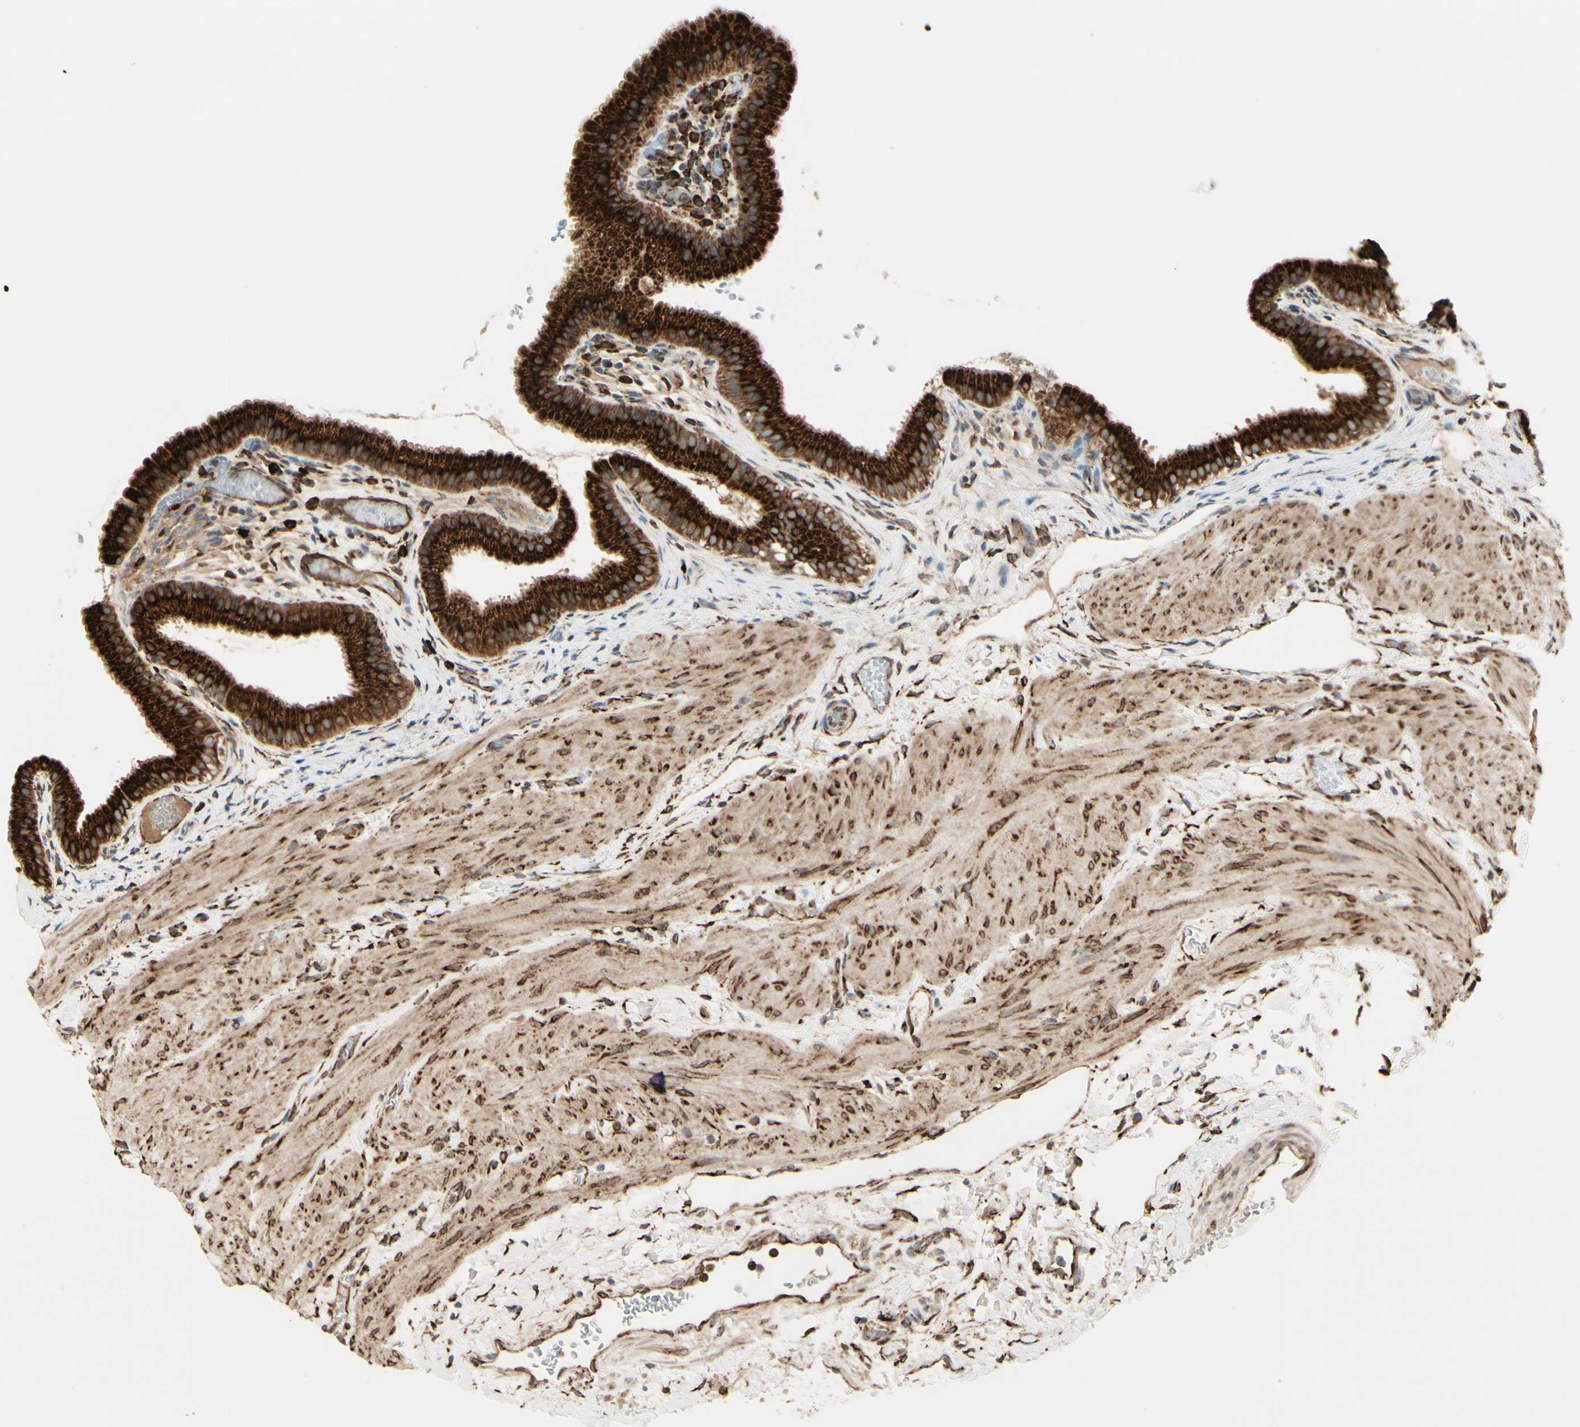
{"staining": {"intensity": "strong", "quantity": ">75%", "location": "cytoplasmic/membranous"}, "tissue": "gallbladder", "cell_type": "Glandular cells", "image_type": "normal", "snomed": [{"axis": "morphology", "description": "Normal tissue, NOS"}, {"axis": "topography", "description": "Gallbladder"}], "caption": "Protein expression by IHC reveals strong cytoplasmic/membranous positivity in approximately >75% of glandular cells in normal gallbladder.", "gene": "RRBP1", "patient": {"sex": "female", "age": 26}}